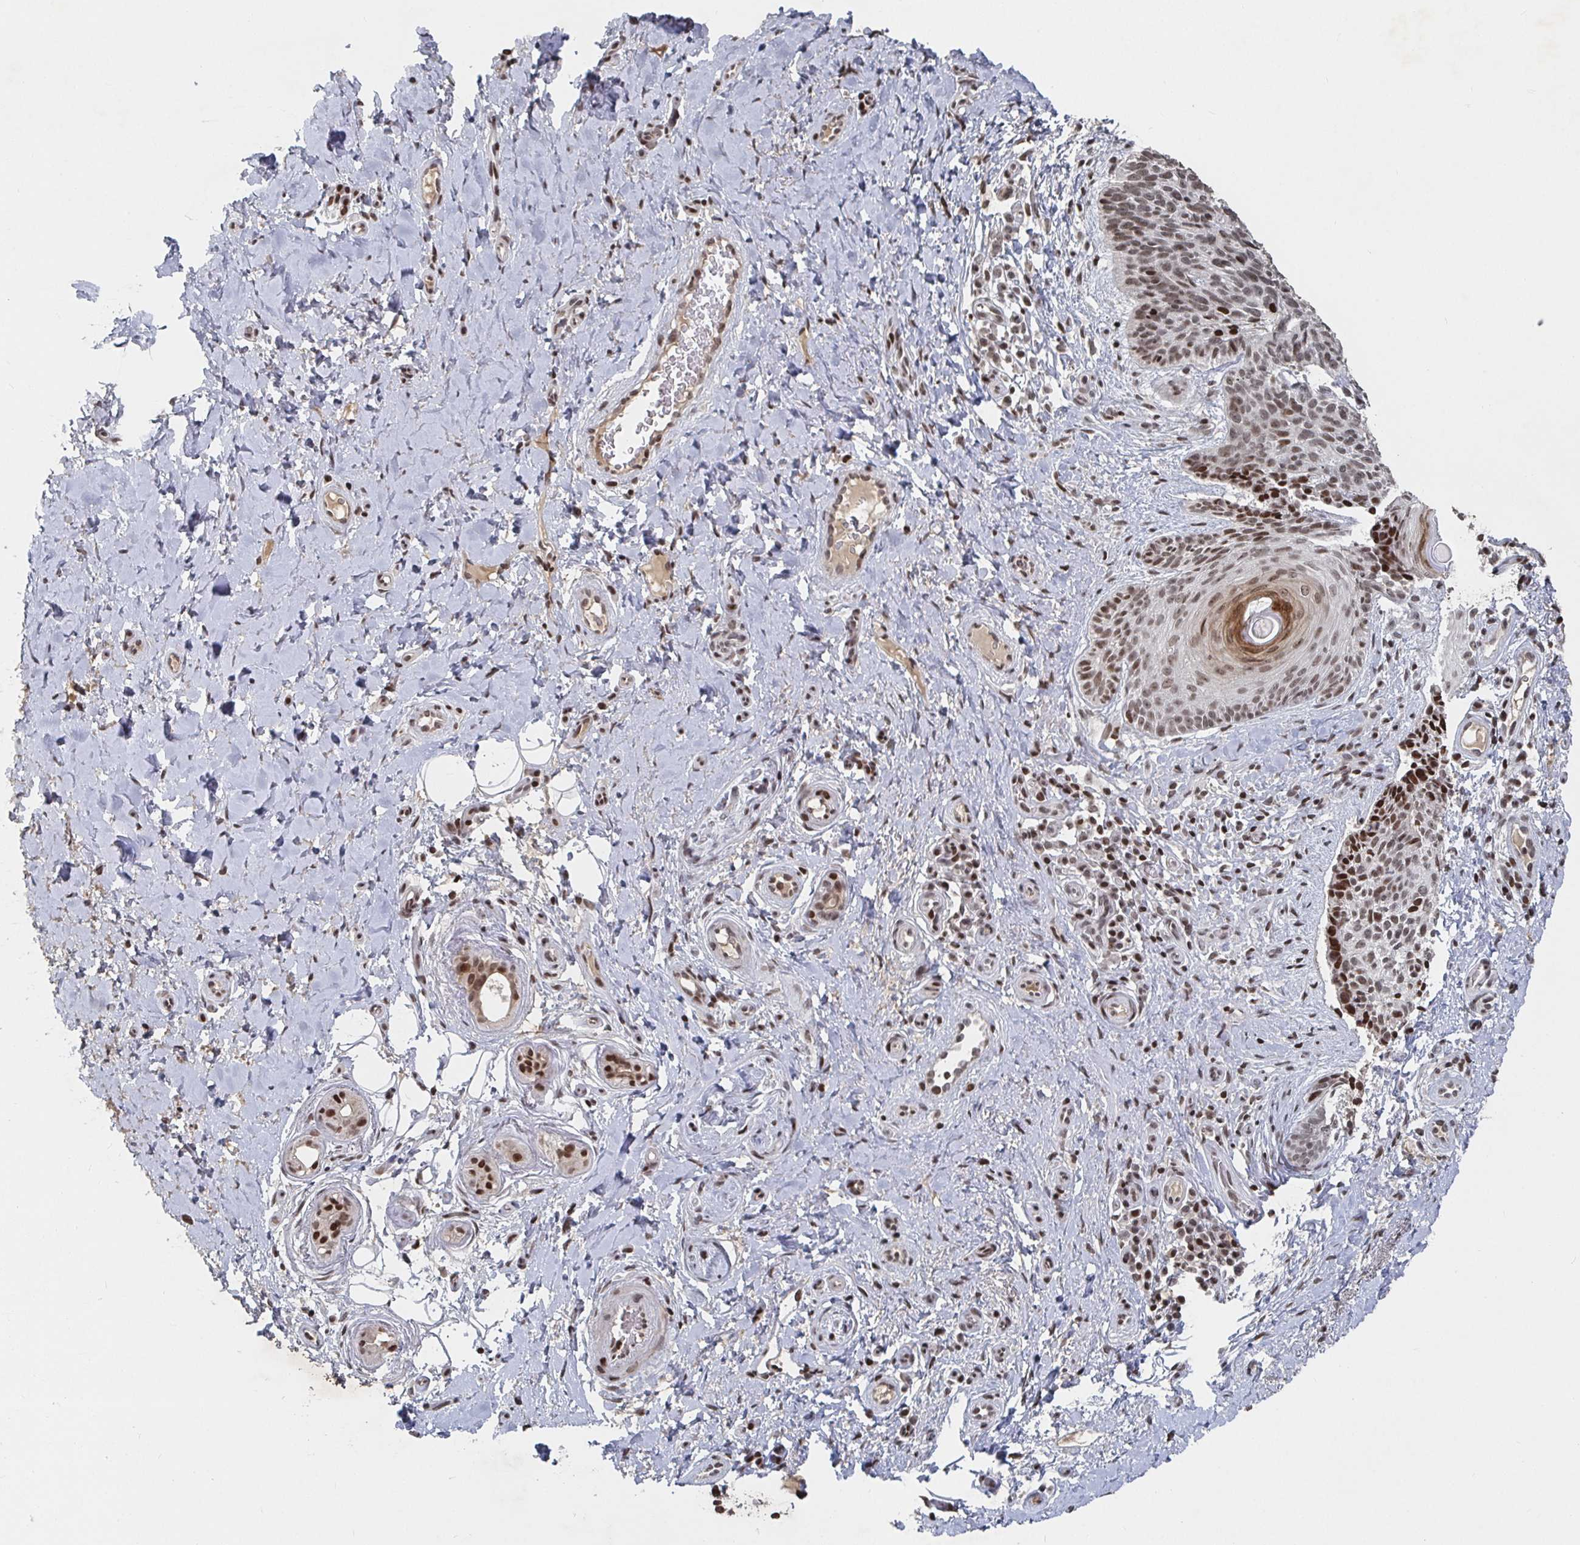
{"staining": {"intensity": "moderate", "quantity": ">75%", "location": "nuclear"}, "tissue": "skin cancer", "cell_type": "Tumor cells", "image_type": "cancer", "snomed": [{"axis": "morphology", "description": "Basal cell carcinoma"}, {"axis": "topography", "description": "Skin"}], "caption": "This micrograph exhibits IHC staining of human skin cancer (basal cell carcinoma), with medium moderate nuclear positivity in approximately >75% of tumor cells.", "gene": "ZDHHC12", "patient": {"sex": "male", "age": 89}}